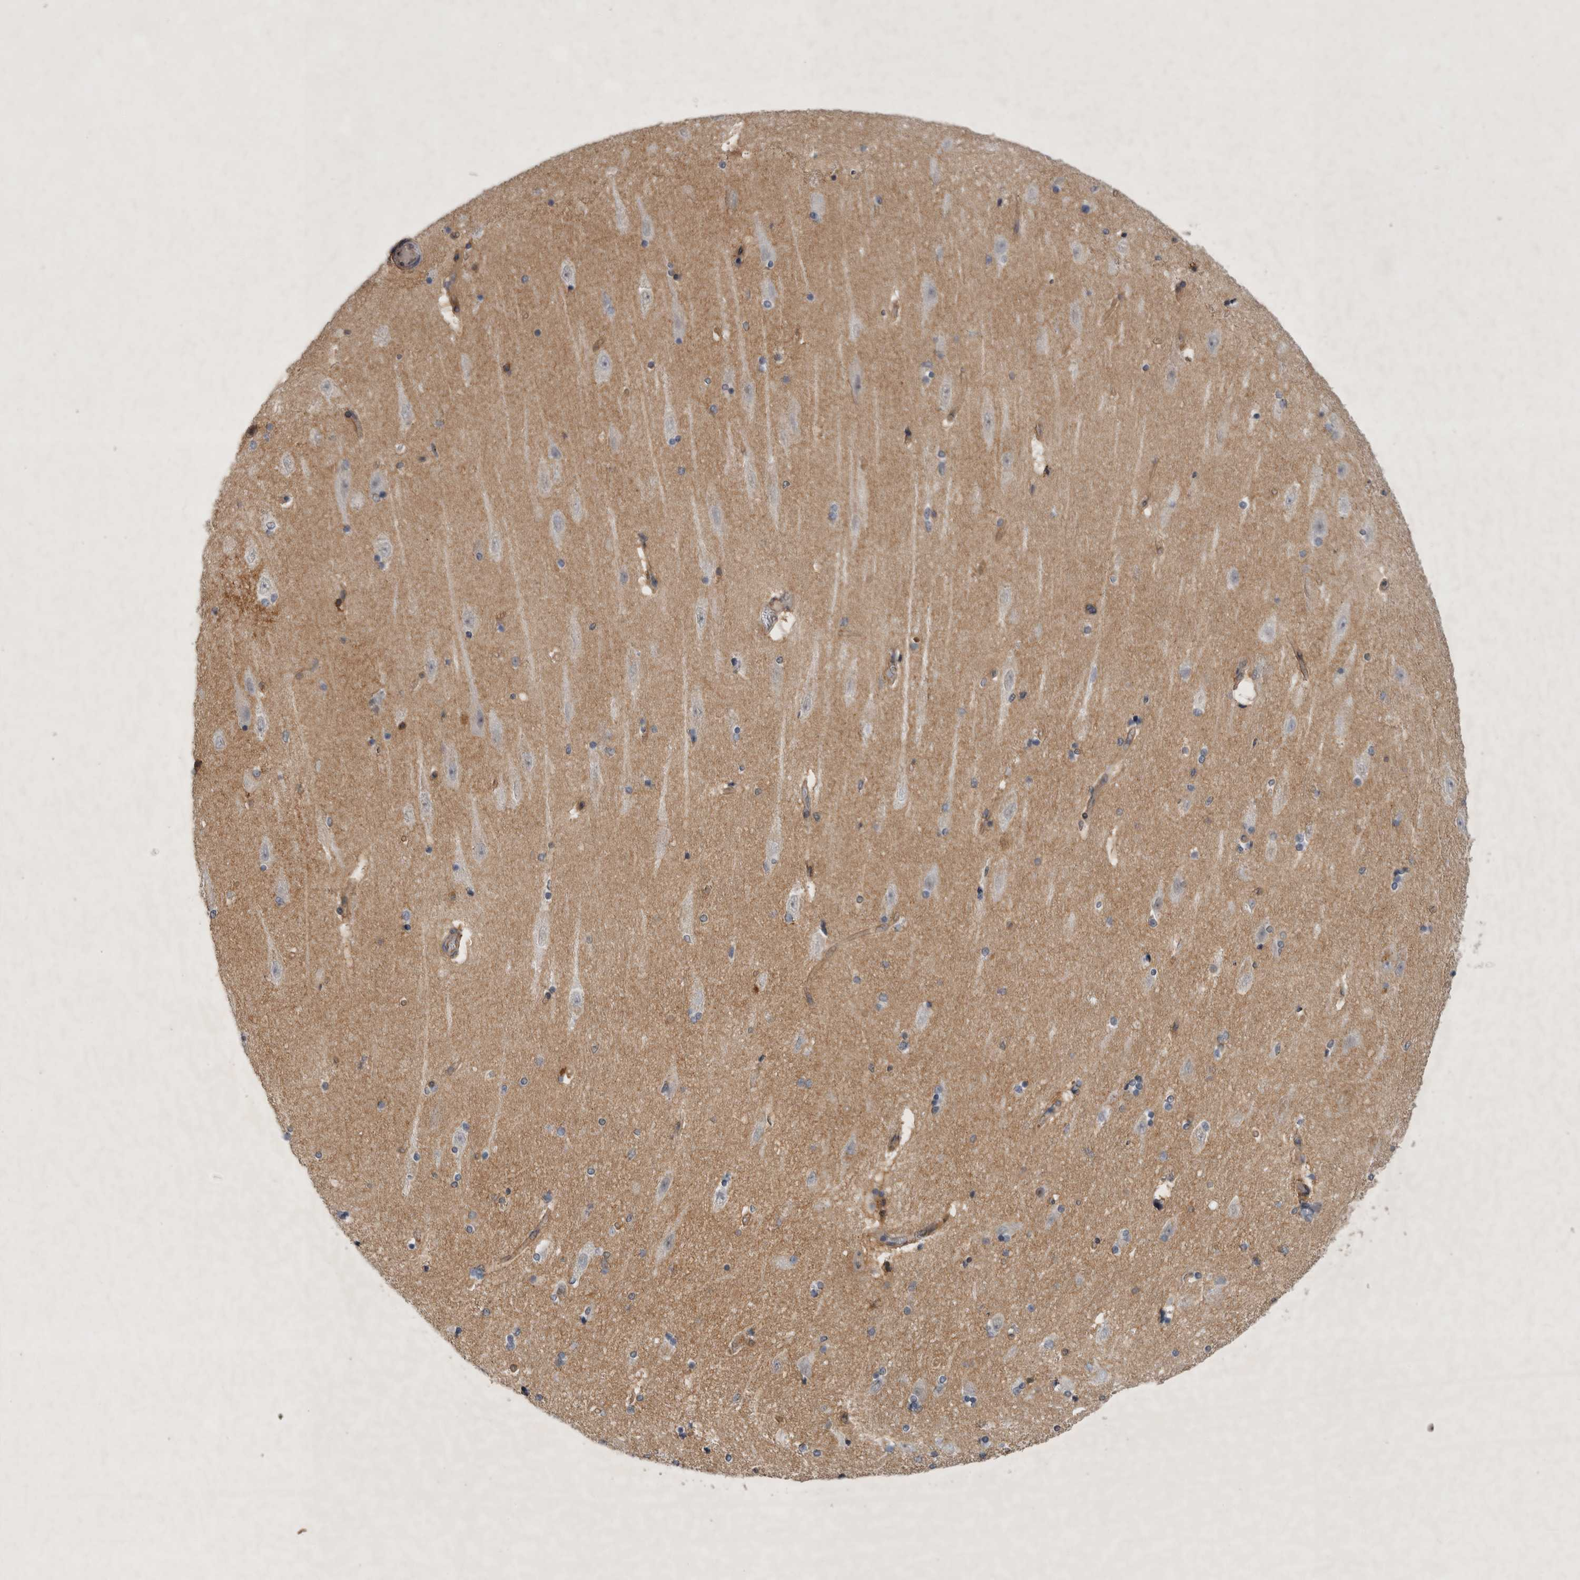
{"staining": {"intensity": "weak", "quantity": "<25%", "location": "cytoplasmic/membranous"}, "tissue": "hippocampus", "cell_type": "Glial cells", "image_type": "normal", "snomed": [{"axis": "morphology", "description": "Normal tissue, NOS"}, {"axis": "topography", "description": "Hippocampus"}], "caption": "An image of hippocampus stained for a protein exhibits no brown staining in glial cells. Nuclei are stained in blue.", "gene": "PARP11", "patient": {"sex": "female", "age": 54}}